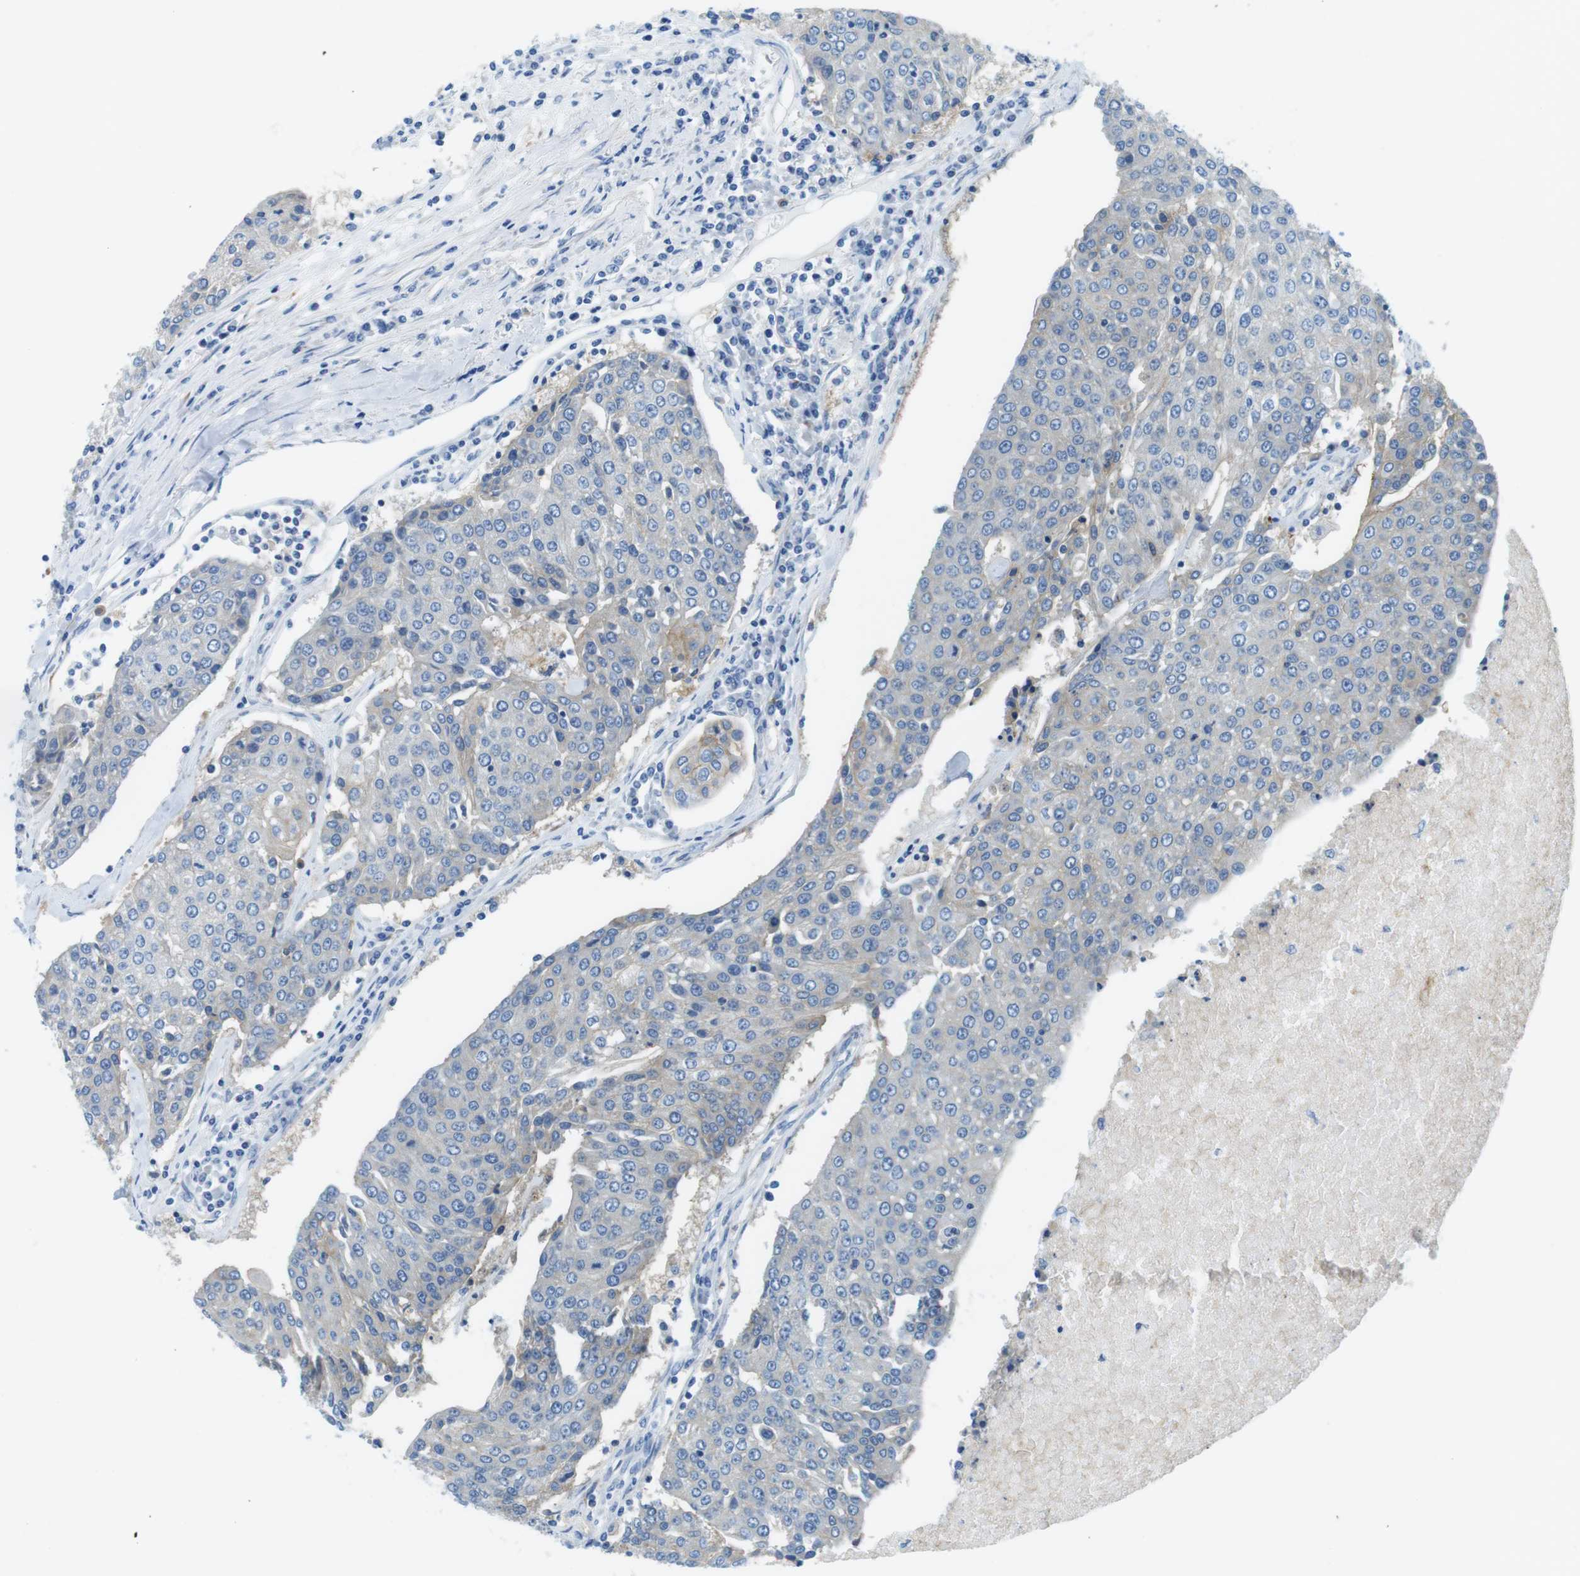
{"staining": {"intensity": "weak", "quantity": "<25%", "location": "cytoplasmic/membranous"}, "tissue": "urothelial cancer", "cell_type": "Tumor cells", "image_type": "cancer", "snomed": [{"axis": "morphology", "description": "Urothelial carcinoma, High grade"}, {"axis": "topography", "description": "Urinary bladder"}], "caption": "Urothelial cancer was stained to show a protein in brown. There is no significant staining in tumor cells.", "gene": "EMP2", "patient": {"sex": "female", "age": 85}}